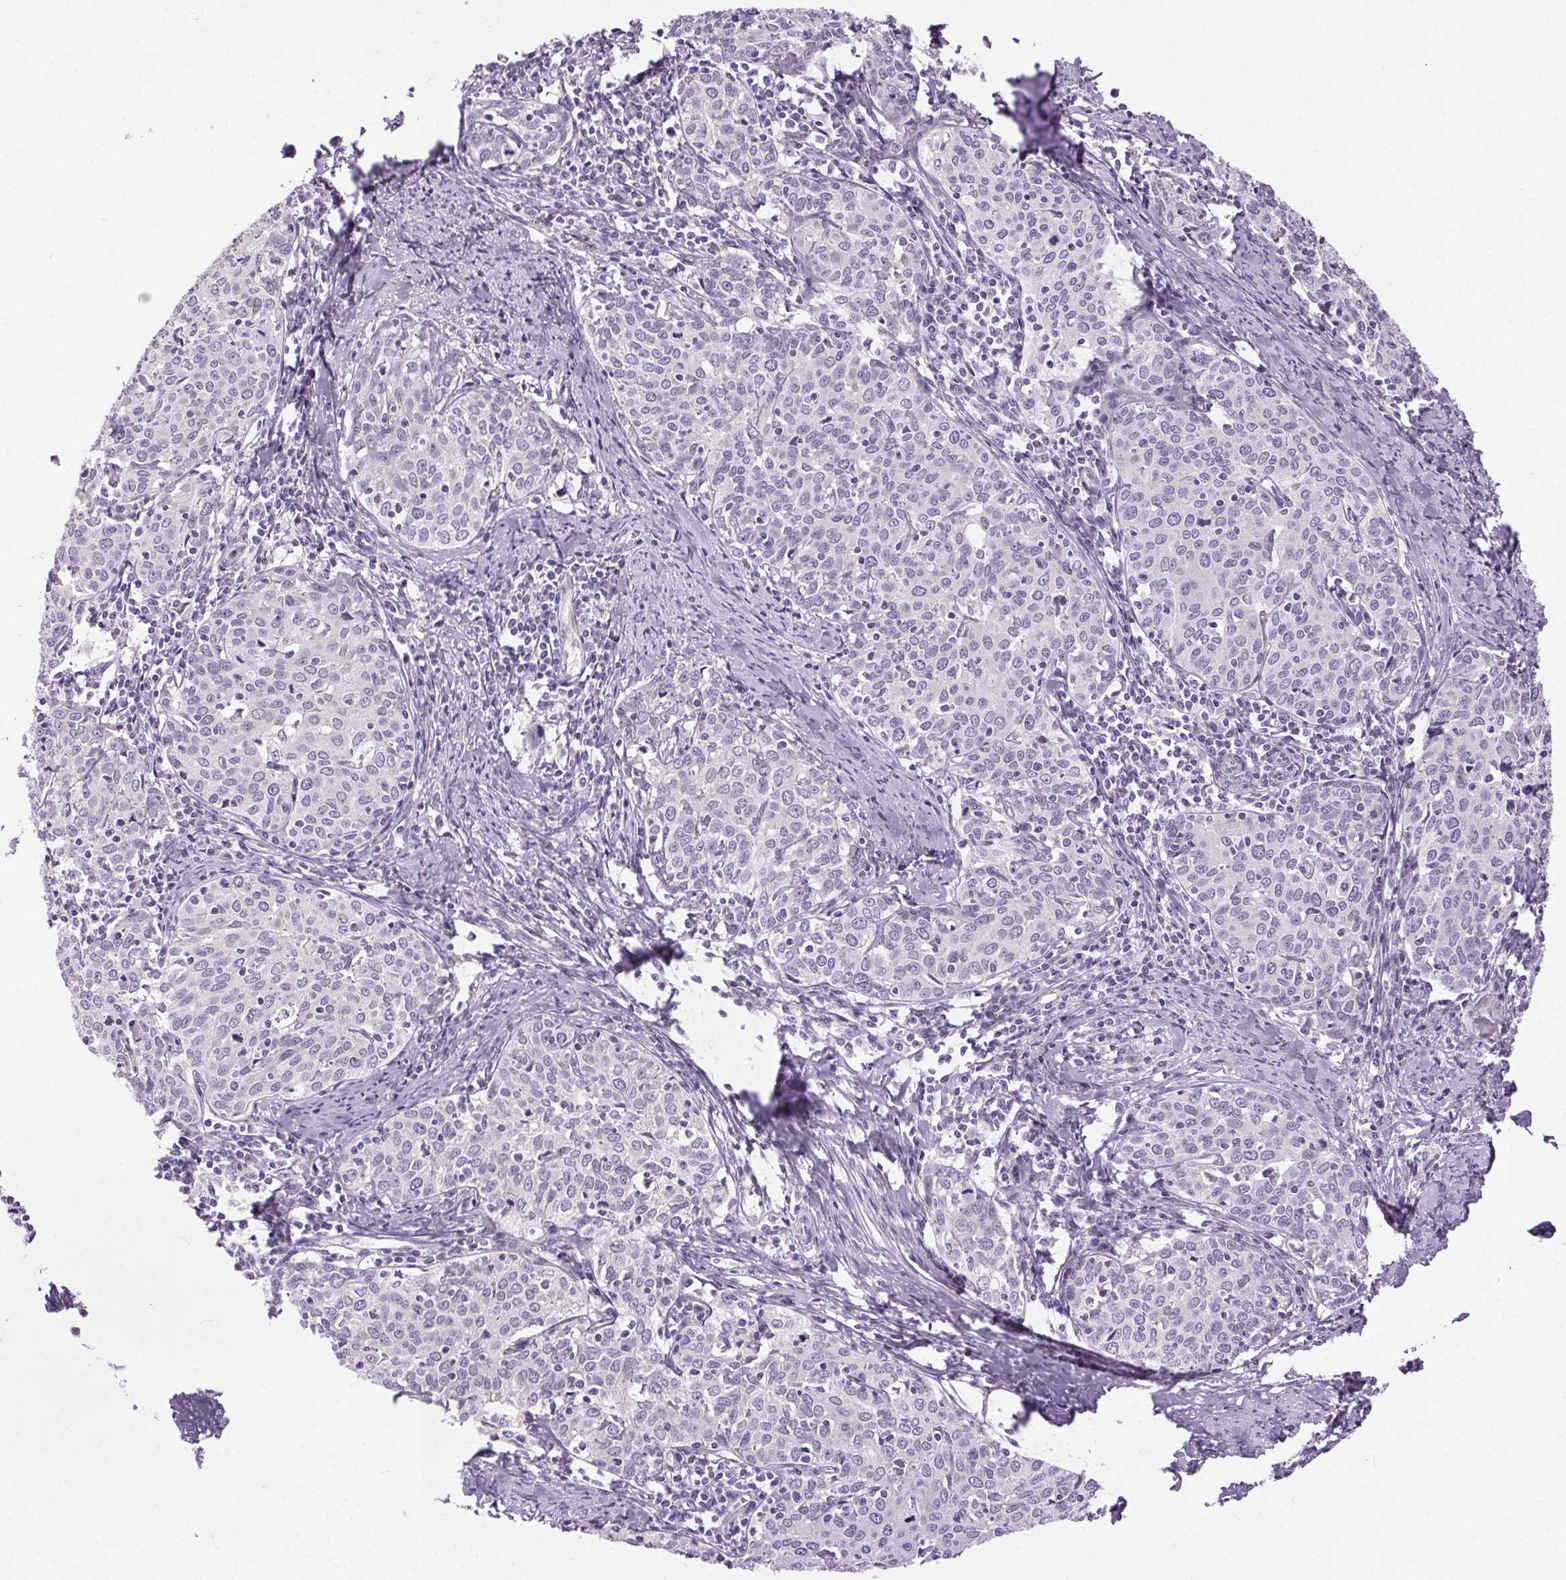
{"staining": {"intensity": "negative", "quantity": "none", "location": "none"}, "tissue": "cervical cancer", "cell_type": "Tumor cells", "image_type": "cancer", "snomed": [{"axis": "morphology", "description": "Squamous cell carcinoma, NOS"}, {"axis": "topography", "description": "Cervix"}], "caption": "A high-resolution micrograph shows IHC staining of cervical cancer (squamous cell carcinoma), which demonstrates no significant staining in tumor cells. The staining was performed using DAB to visualize the protein expression in brown, while the nuclei were stained in blue with hematoxylin (Magnification: 20x).", "gene": "SYT11", "patient": {"sex": "female", "age": 62}}